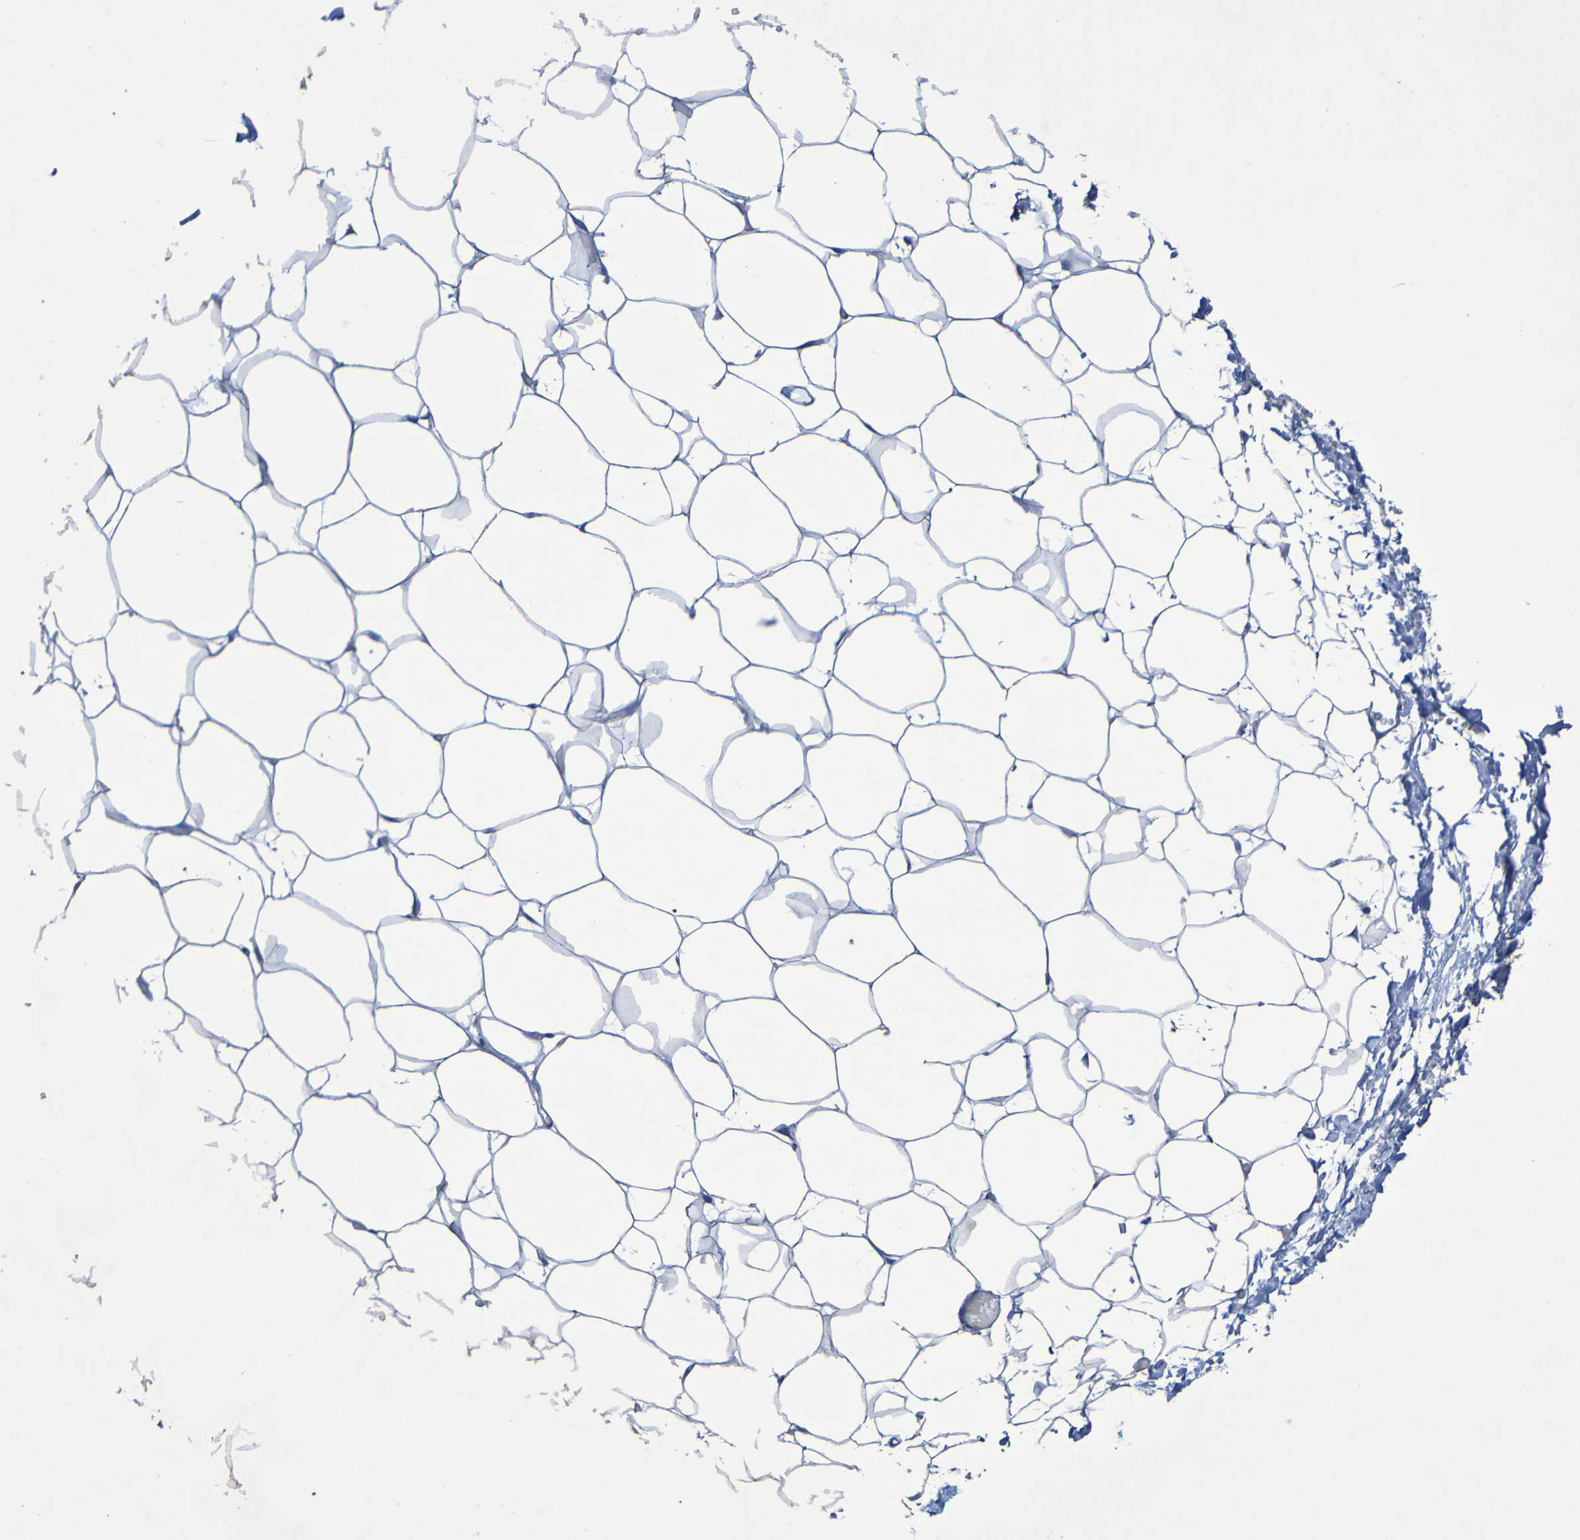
{"staining": {"intensity": "negative", "quantity": "none", "location": "none"}, "tissue": "adipose tissue", "cell_type": "Adipocytes", "image_type": "normal", "snomed": [{"axis": "morphology", "description": "Normal tissue, NOS"}, {"axis": "topography", "description": "Breast"}, {"axis": "topography", "description": "Adipose tissue"}], "caption": "Adipocytes show no significant protein expression in benign adipose tissue. Brightfield microscopy of immunohistochemistry stained with DAB (3,3'-diaminobenzidine) (brown) and hematoxylin (blue), captured at high magnification.", "gene": "SRPRB", "patient": {"sex": "female", "age": 25}}